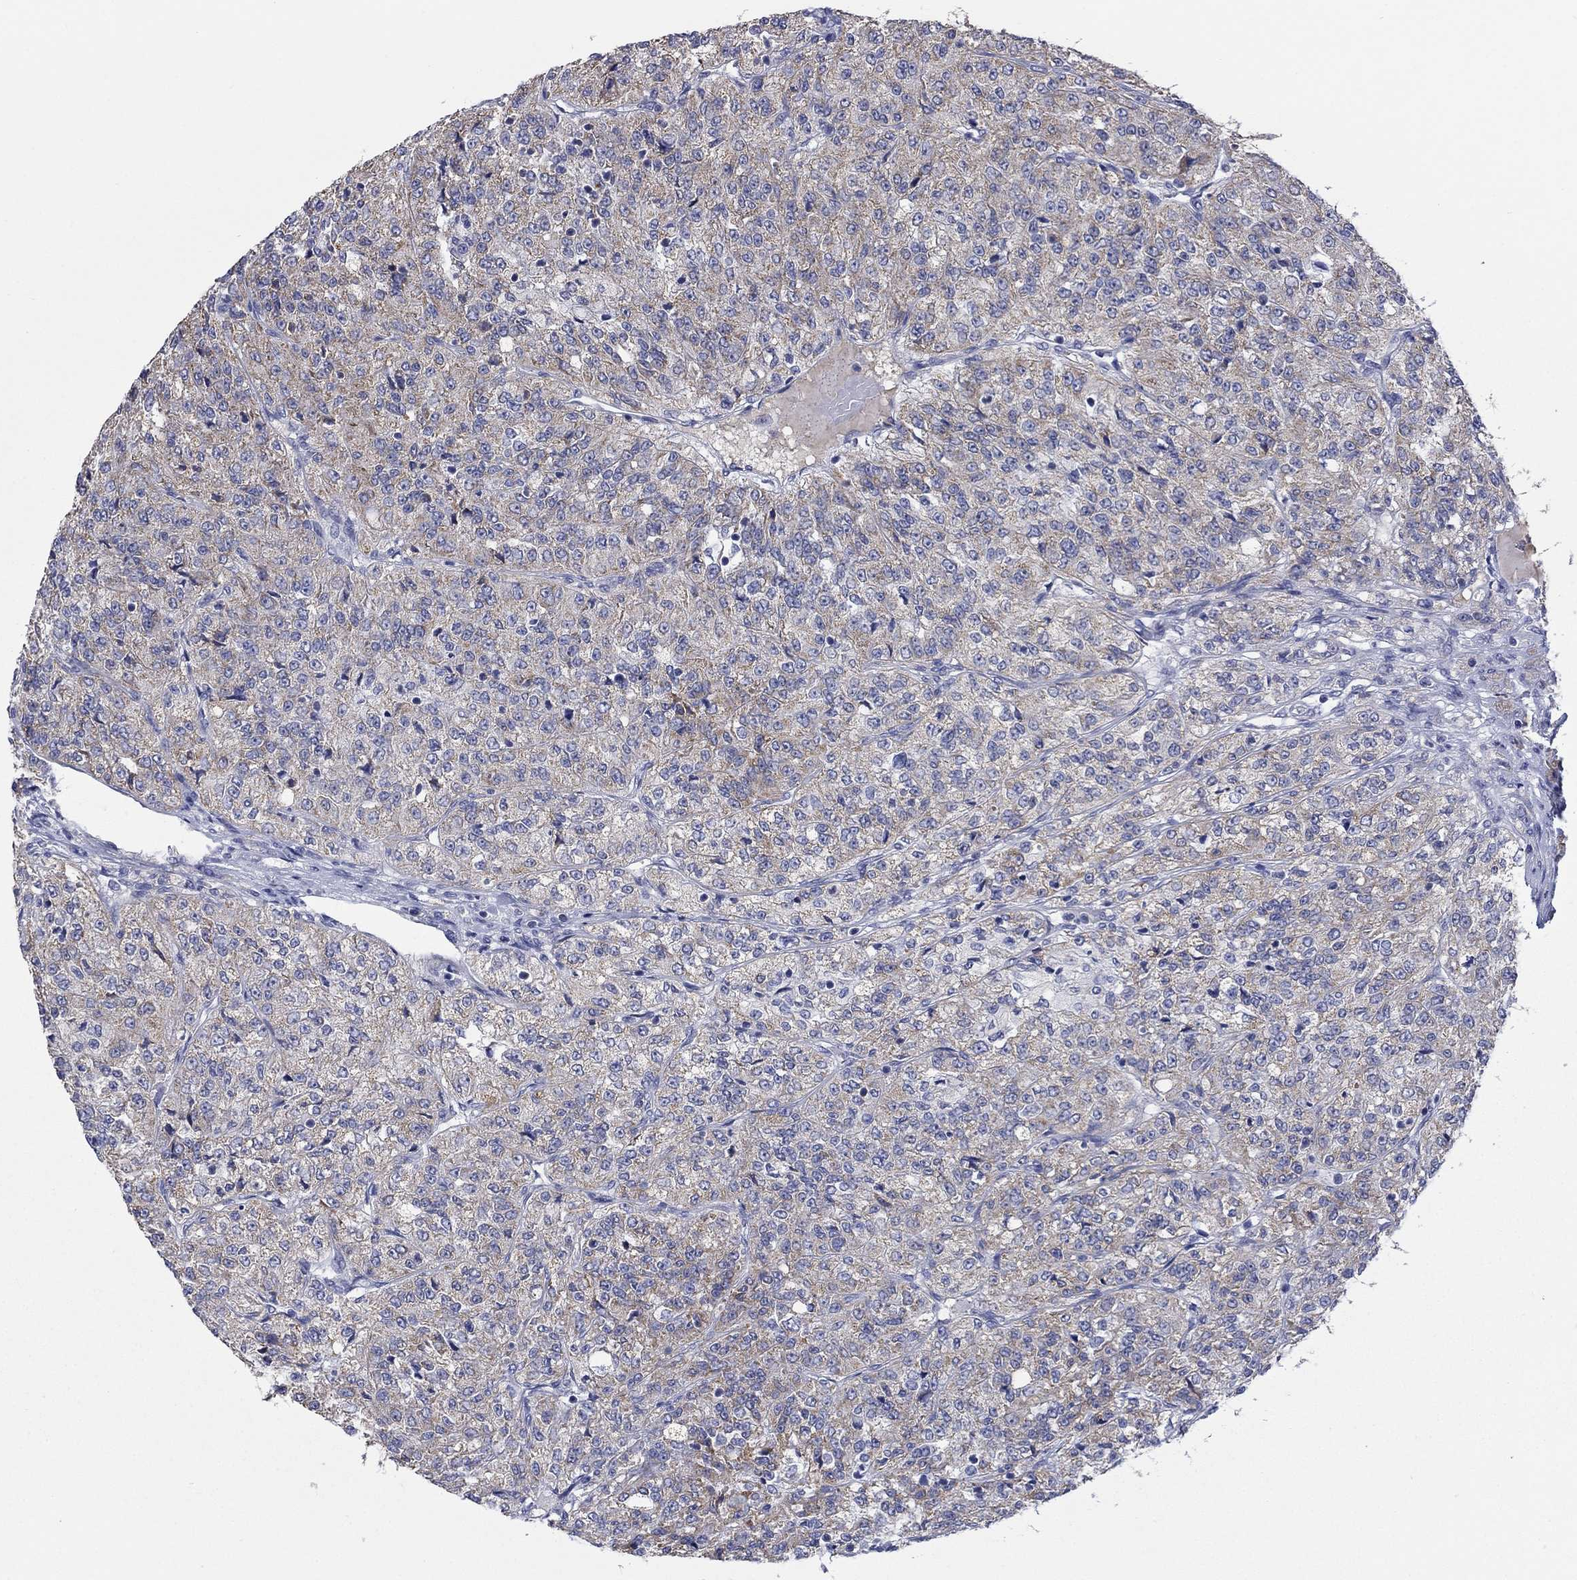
{"staining": {"intensity": "weak", "quantity": ">75%", "location": "cytoplasmic/membranous"}, "tissue": "renal cancer", "cell_type": "Tumor cells", "image_type": "cancer", "snomed": [{"axis": "morphology", "description": "Adenocarcinoma, NOS"}, {"axis": "topography", "description": "Kidney"}], "caption": "There is low levels of weak cytoplasmic/membranous positivity in tumor cells of adenocarcinoma (renal), as demonstrated by immunohistochemical staining (brown color).", "gene": "CLVS1", "patient": {"sex": "female", "age": 63}}